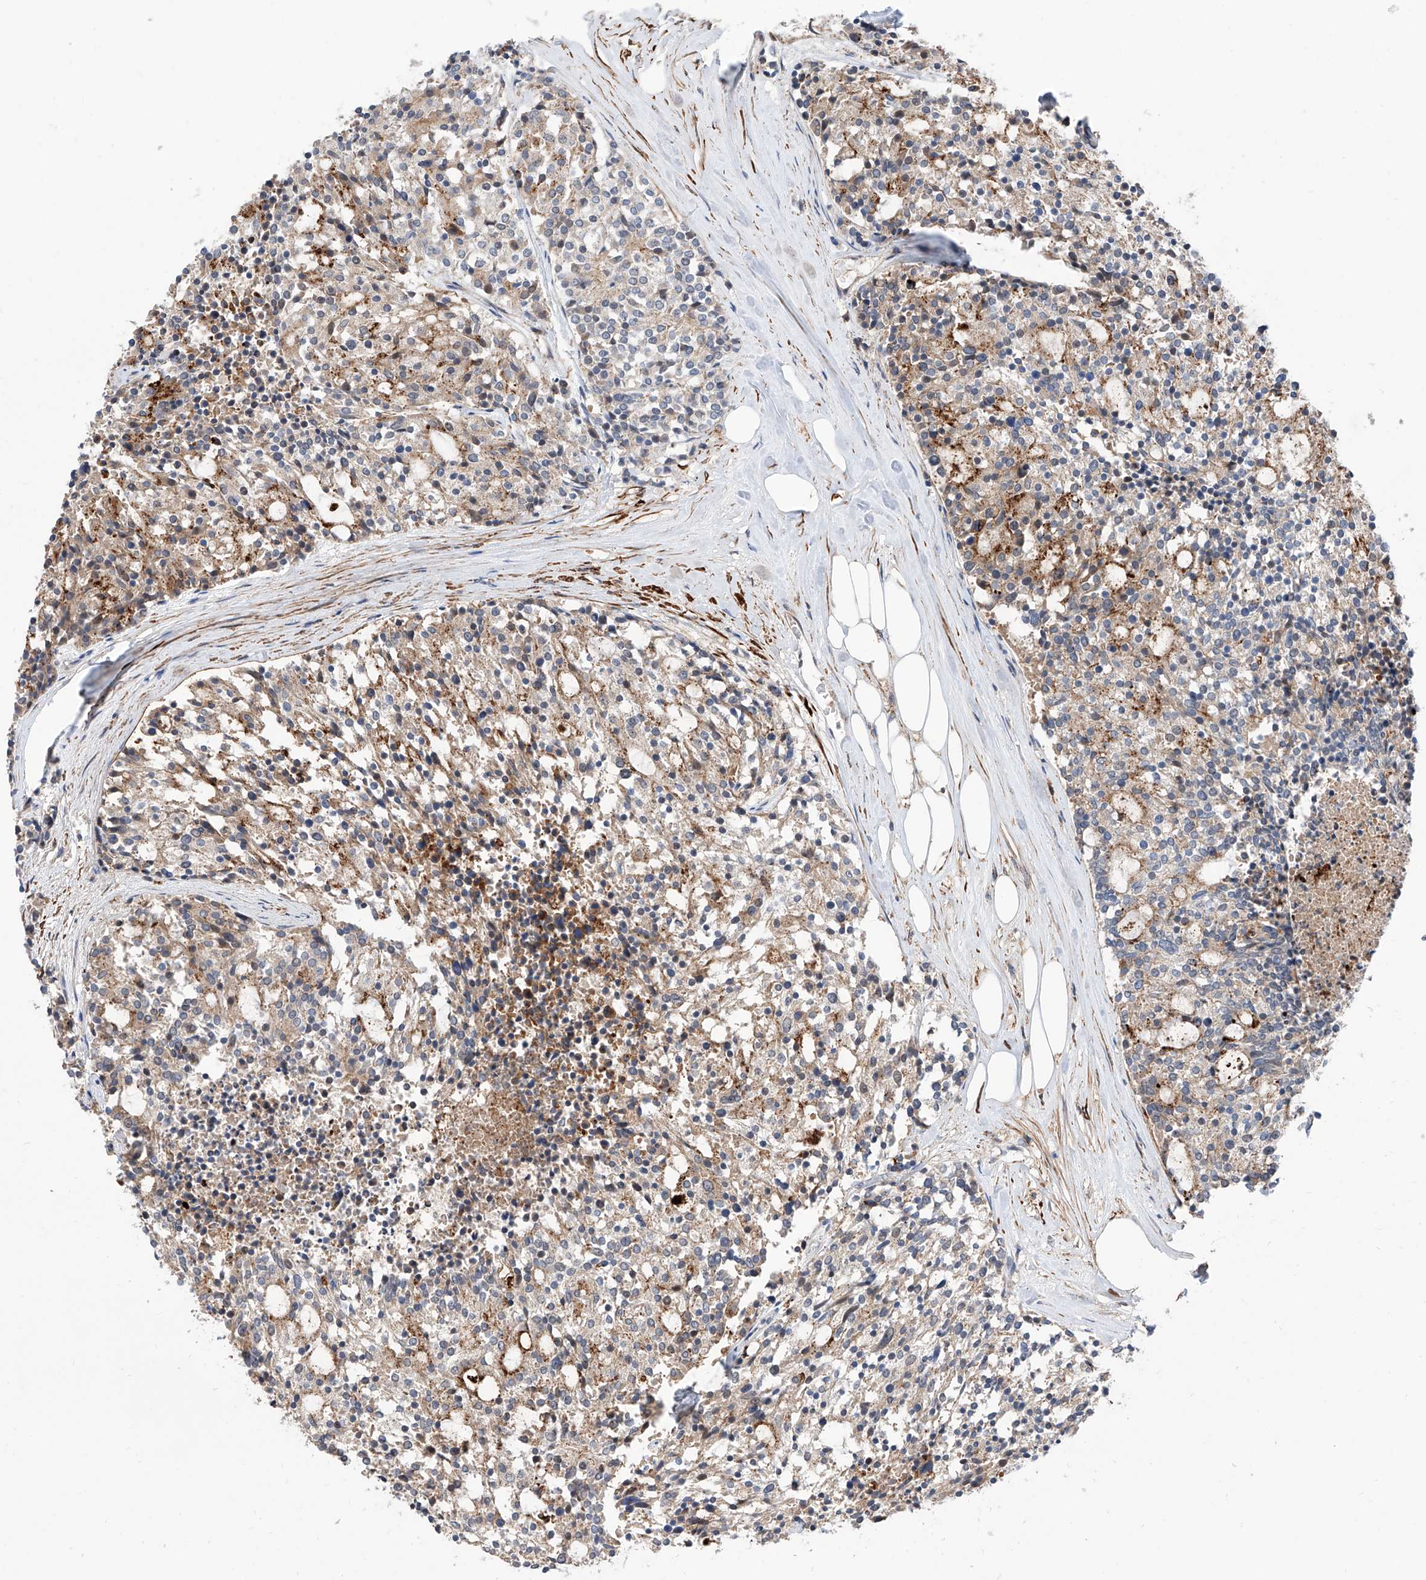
{"staining": {"intensity": "moderate", "quantity": "<25%", "location": "cytoplasmic/membranous"}, "tissue": "carcinoid", "cell_type": "Tumor cells", "image_type": "cancer", "snomed": [{"axis": "morphology", "description": "Carcinoid, malignant, NOS"}, {"axis": "topography", "description": "Pancreas"}], "caption": "The histopathology image reveals immunohistochemical staining of malignant carcinoid. There is moderate cytoplasmic/membranous positivity is present in about <25% of tumor cells.", "gene": "MAGEE2", "patient": {"sex": "female", "age": 54}}